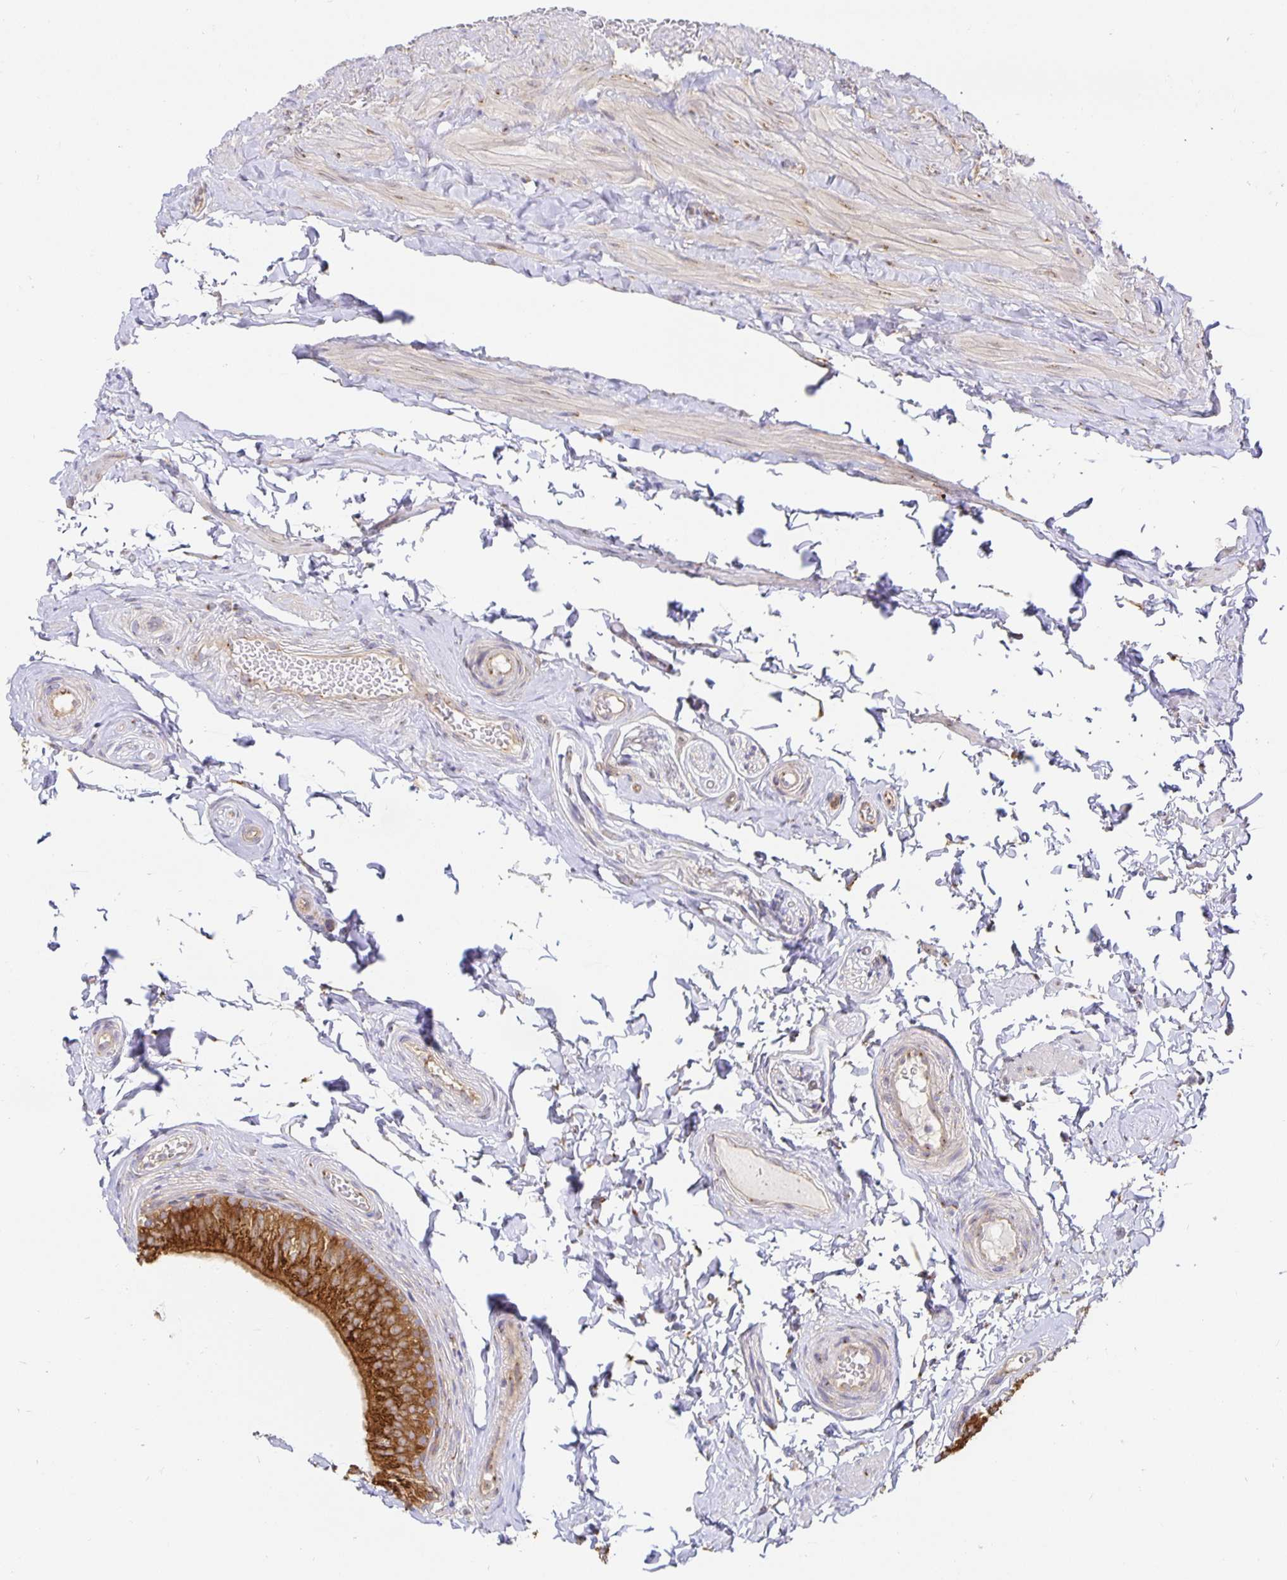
{"staining": {"intensity": "strong", "quantity": ">75%", "location": "cytoplasmic/membranous"}, "tissue": "epididymis", "cell_type": "Glandular cells", "image_type": "normal", "snomed": [{"axis": "morphology", "description": "Normal tissue, NOS"}, {"axis": "topography", "description": "Epididymis, spermatic cord, NOS"}, {"axis": "topography", "description": "Epididymis"}, {"axis": "topography", "description": "Peripheral nerve tissue"}], "caption": "High-power microscopy captured an IHC micrograph of normal epididymis, revealing strong cytoplasmic/membranous positivity in about >75% of glandular cells.", "gene": "USO1", "patient": {"sex": "male", "age": 29}}